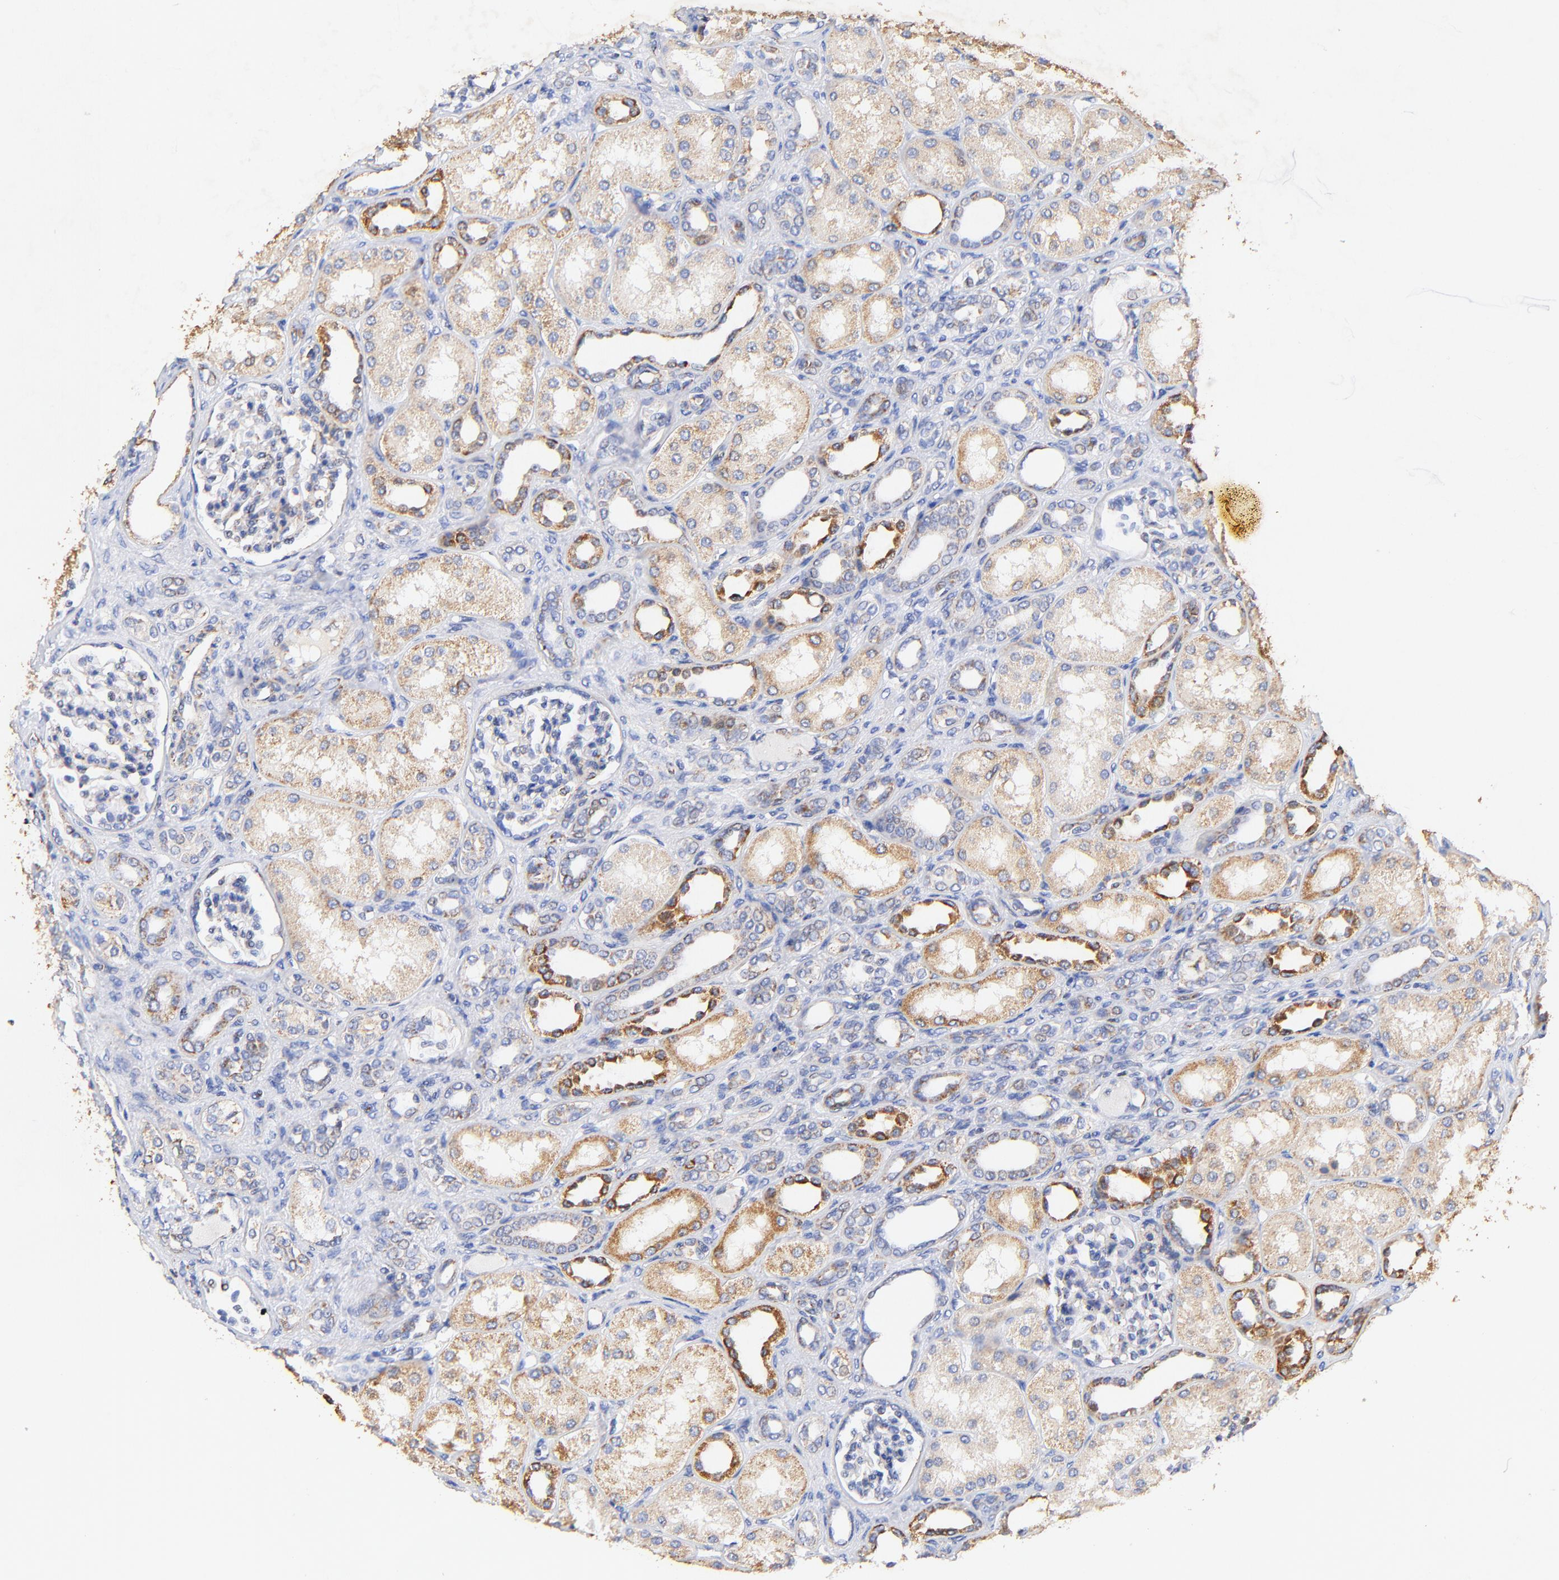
{"staining": {"intensity": "negative", "quantity": "none", "location": "none"}, "tissue": "kidney", "cell_type": "Cells in glomeruli", "image_type": "normal", "snomed": [{"axis": "morphology", "description": "Normal tissue, NOS"}, {"axis": "topography", "description": "Kidney"}], "caption": "Cells in glomeruli are negative for protein expression in benign human kidney. The staining was performed using DAB to visualize the protein expression in brown, while the nuclei were stained in blue with hematoxylin (Magnification: 20x).", "gene": "ATP5F1D", "patient": {"sex": "male", "age": 7}}